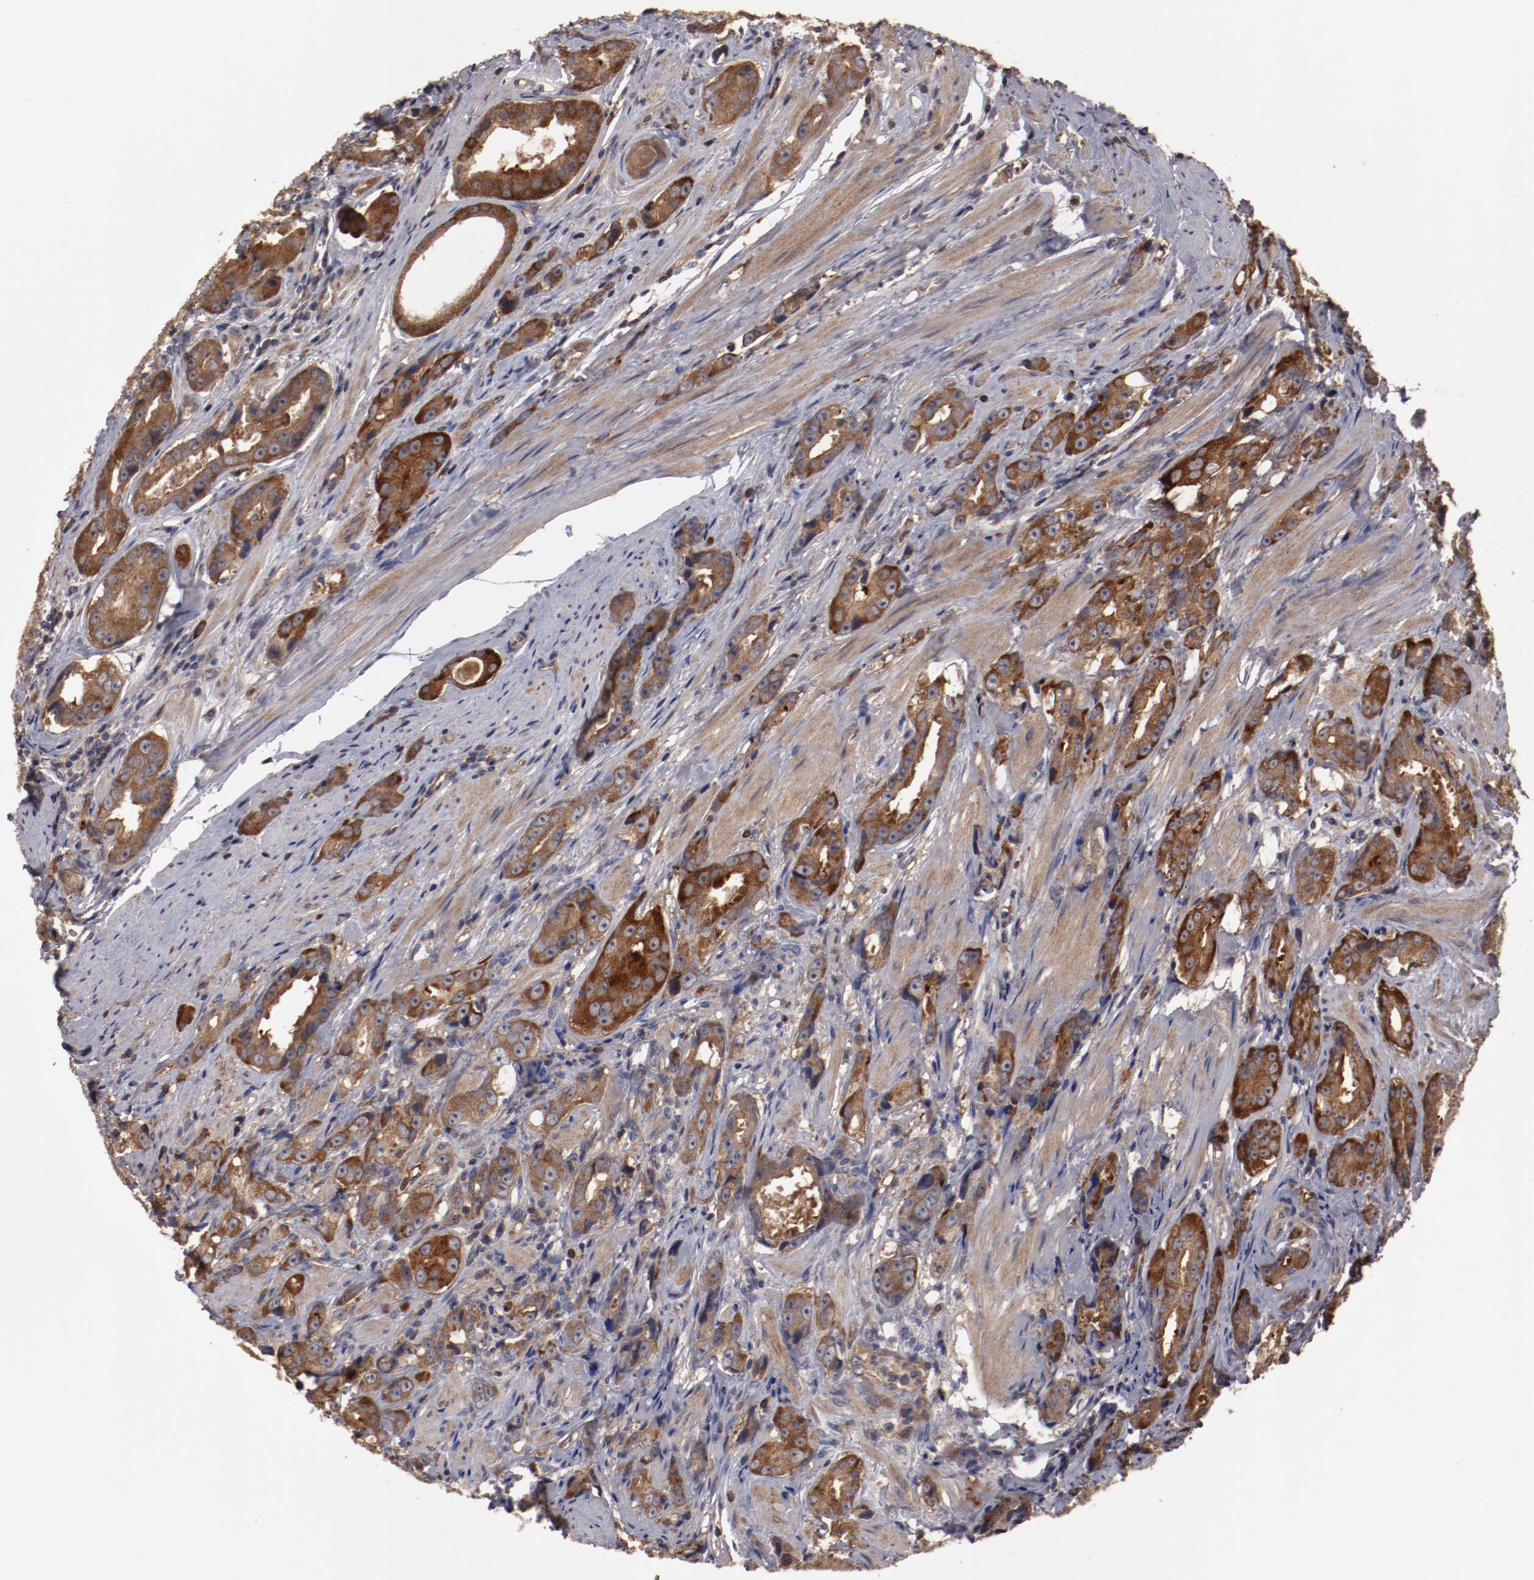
{"staining": {"intensity": "strong", "quantity": ">75%", "location": "cytoplasmic/membranous"}, "tissue": "prostate cancer", "cell_type": "Tumor cells", "image_type": "cancer", "snomed": [{"axis": "morphology", "description": "Adenocarcinoma, Medium grade"}, {"axis": "topography", "description": "Prostate"}], "caption": "A high amount of strong cytoplasmic/membranous positivity is identified in about >75% of tumor cells in prostate cancer tissue.", "gene": "LRRC75B", "patient": {"sex": "male", "age": 53}}